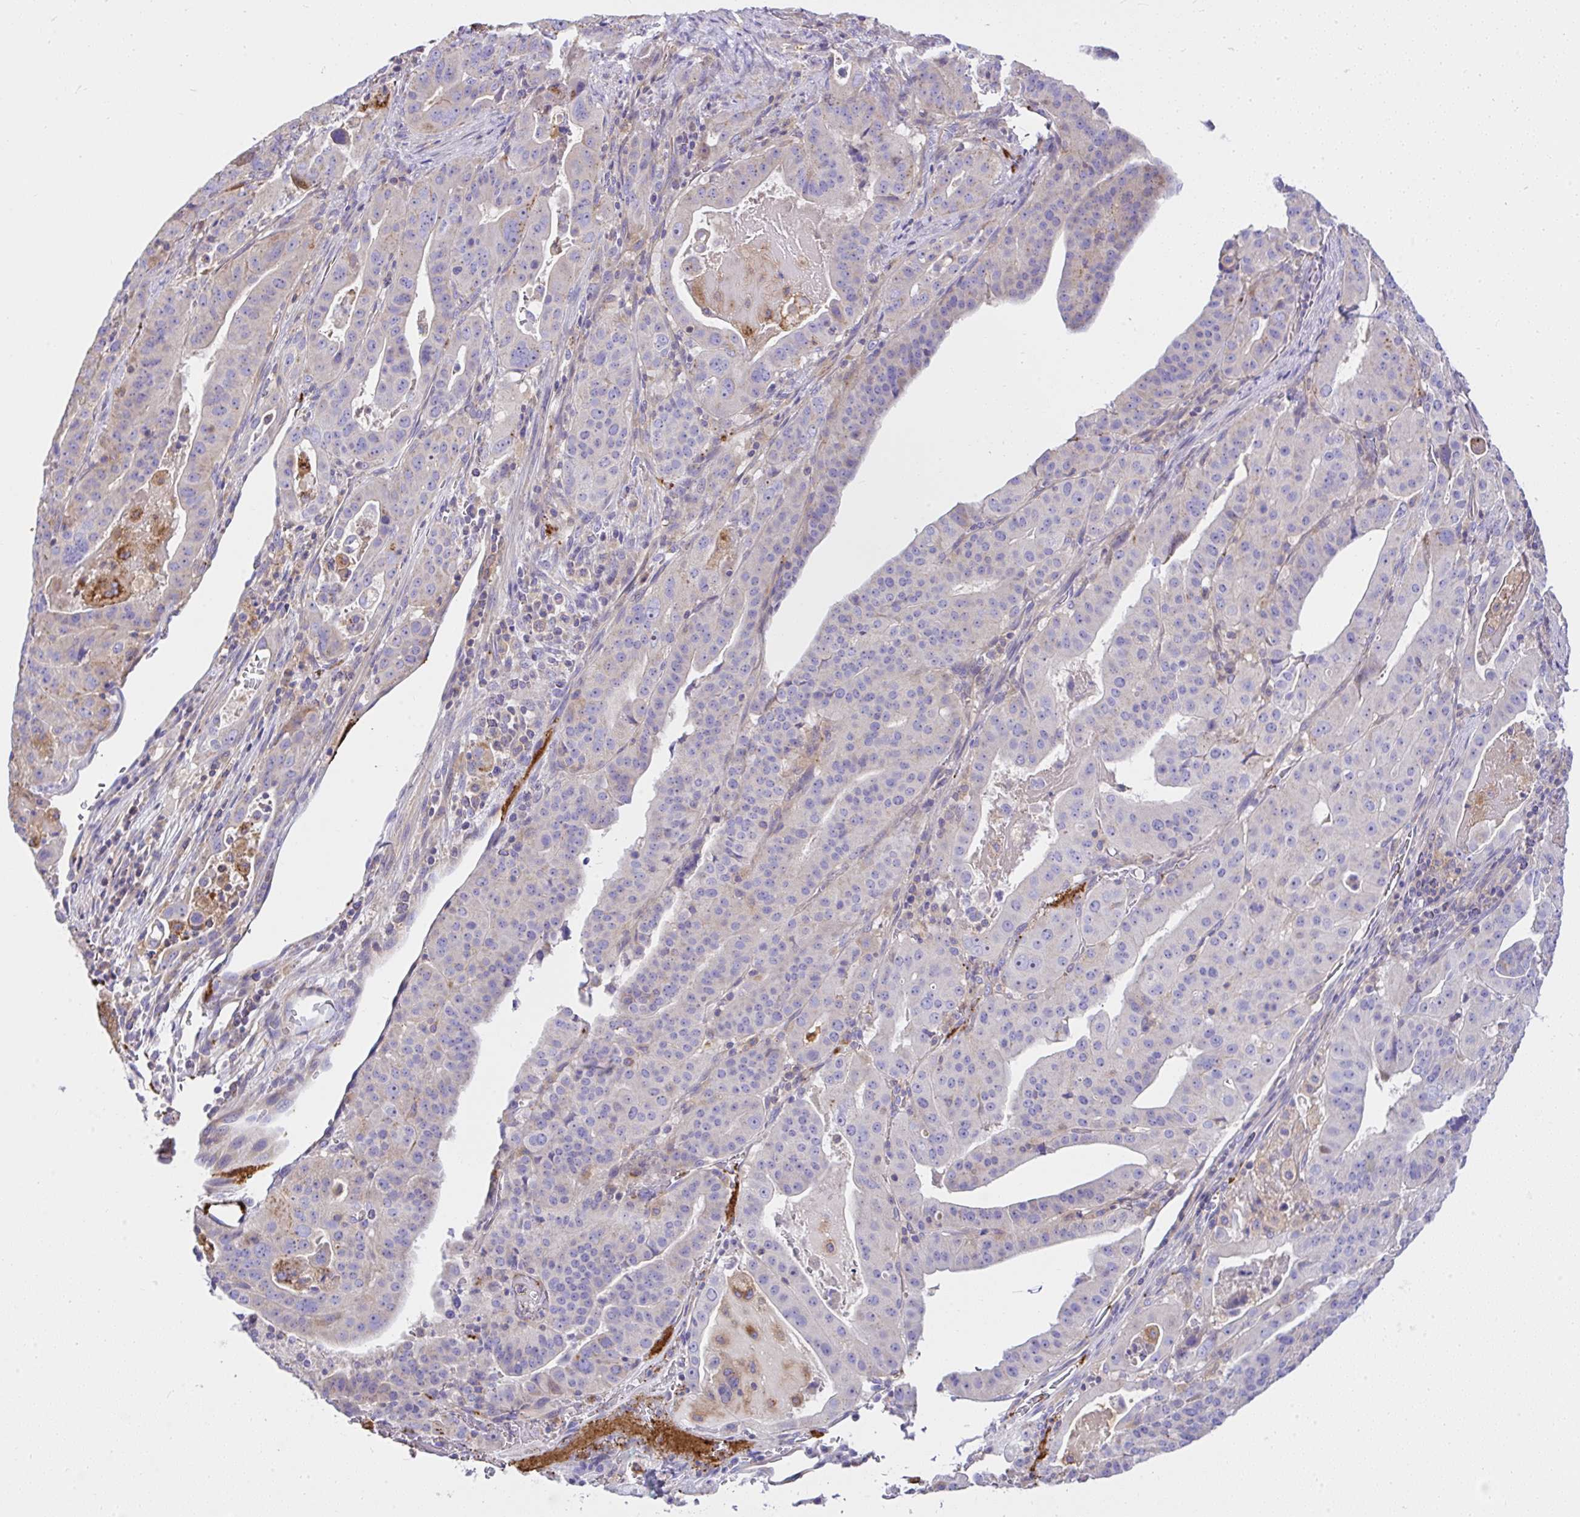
{"staining": {"intensity": "weak", "quantity": "<25%", "location": "cytoplasmic/membranous"}, "tissue": "stomach cancer", "cell_type": "Tumor cells", "image_type": "cancer", "snomed": [{"axis": "morphology", "description": "Adenocarcinoma, NOS"}, {"axis": "topography", "description": "Stomach"}], "caption": "Immunohistochemical staining of adenocarcinoma (stomach) shows no significant positivity in tumor cells.", "gene": "CCDC142", "patient": {"sex": "male", "age": 48}}